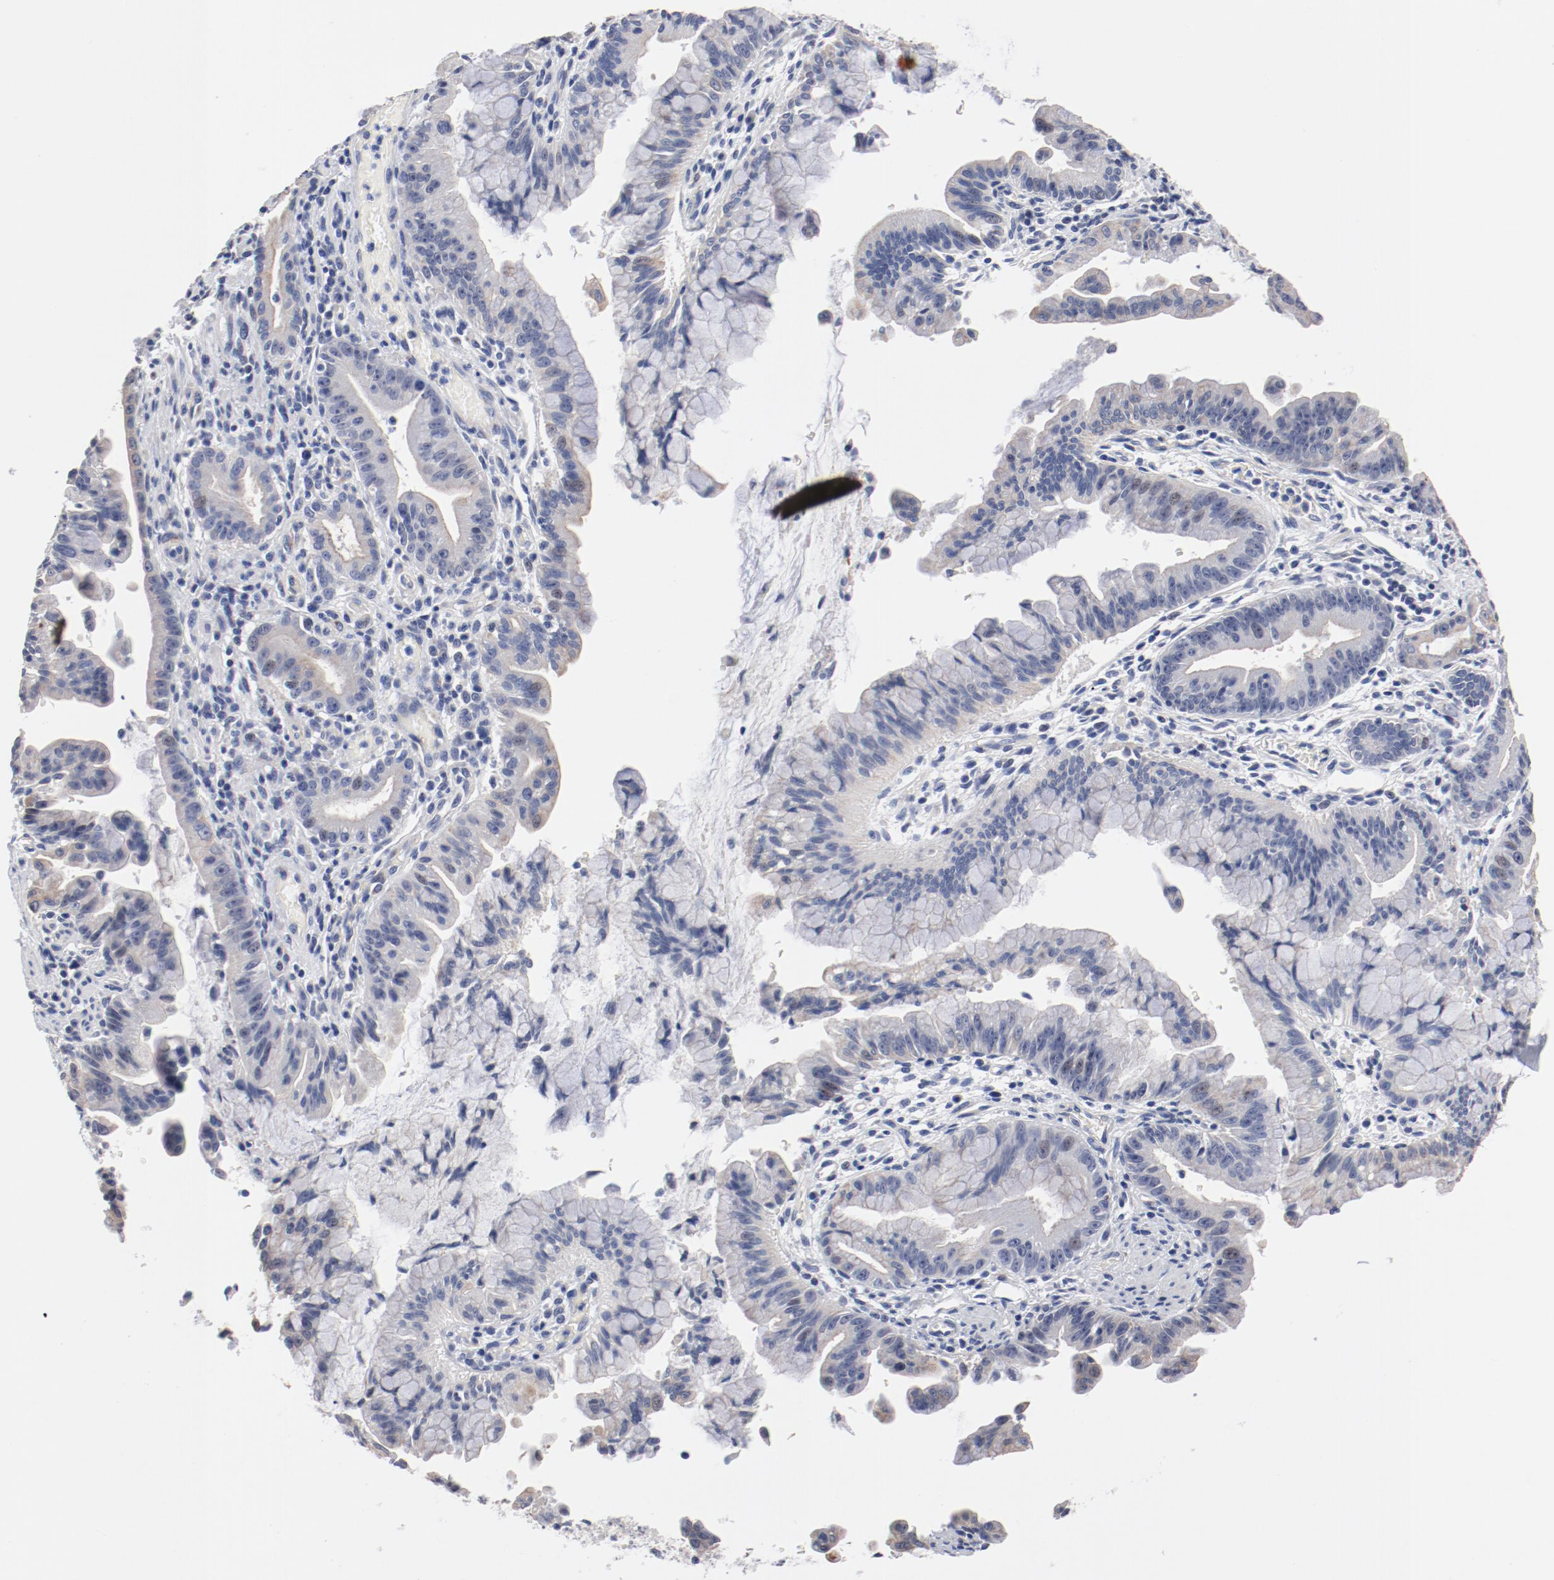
{"staining": {"intensity": "negative", "quantity": "none", "location": "none"}, "tissue": "pancreatic cancer", "cell_type": "Tumor cells", "image_type": "cancer", "snomed": [{"axis": "morphology", "description": "Adenocarcinoma, NOS"}, {"axis": "topography", "description": "Pancreas"}], "caption": "A high-resolution photomicrograph shows immunohistochemistry staining of pancreatic cancer (adenocarcinoma), which shows no significant staining in tumor cells. (Immunohistochemistry (ihc), brightfield microscopy, high magnification).", "gene": "GPR143", "patient": {"sex": "male", "age": 59}}